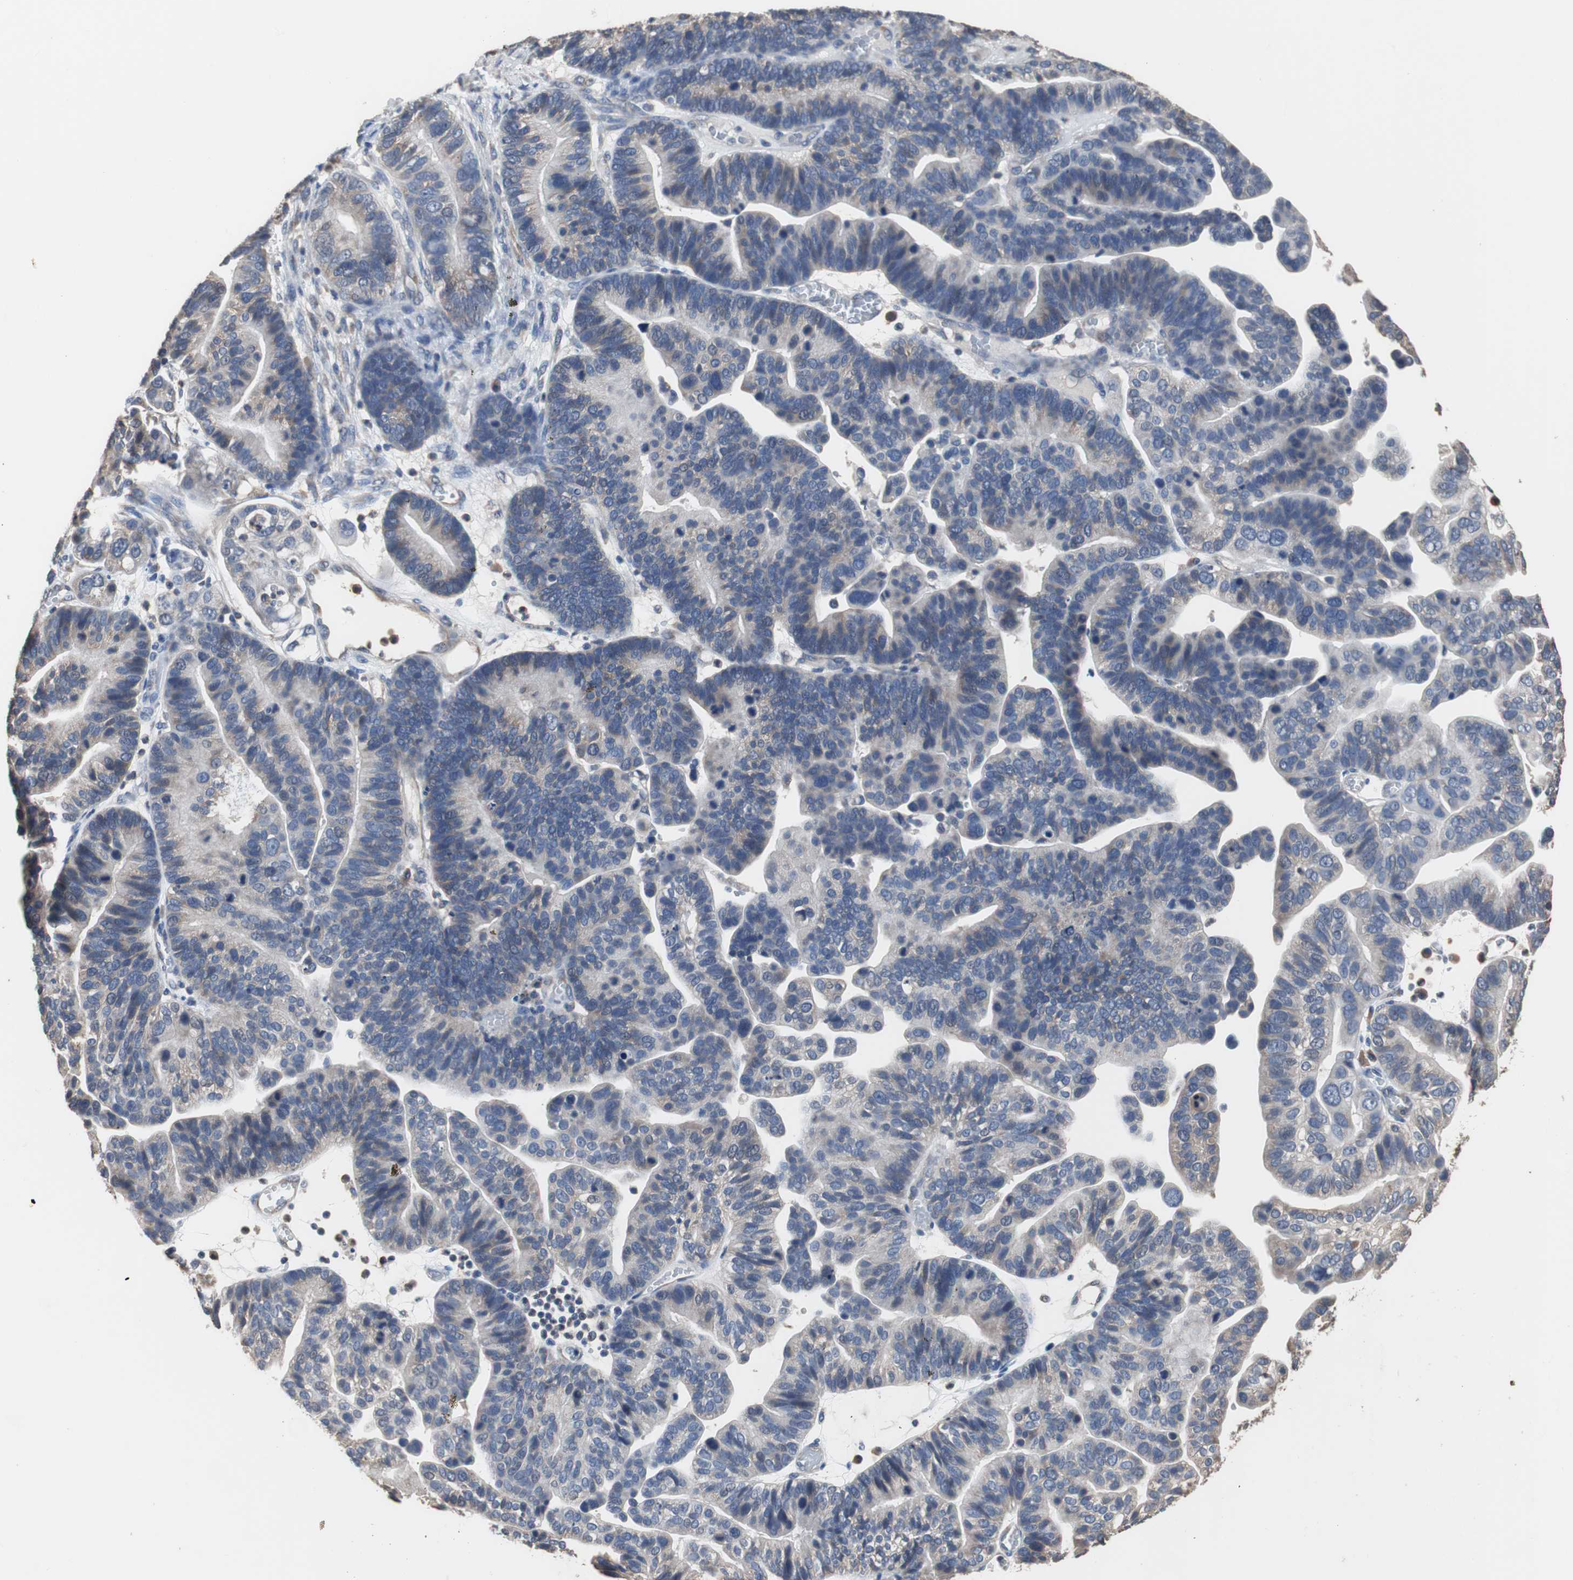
{"staining": {"intensity": "weak", "quantity": "<25%", "location": "cytoplasmic/membranous"}, "tissue": "ovarian cancer", "cell_type": "Tumor cells", "image_type": "cancer", "snomed": [{"axis": "morphology", "description": "Cystadenocarcinoma, serous, NOS"}, {"axis": "topography", "description": "Ovary"}], "caption": "IHC image of neoplastic tissue: ovarian serous cystadenocarcinoma stained with DAB displays no significant protein expression in tumor cells.", "gene": "SCIMP", "patient": {"sex": "female", "age": 56}}